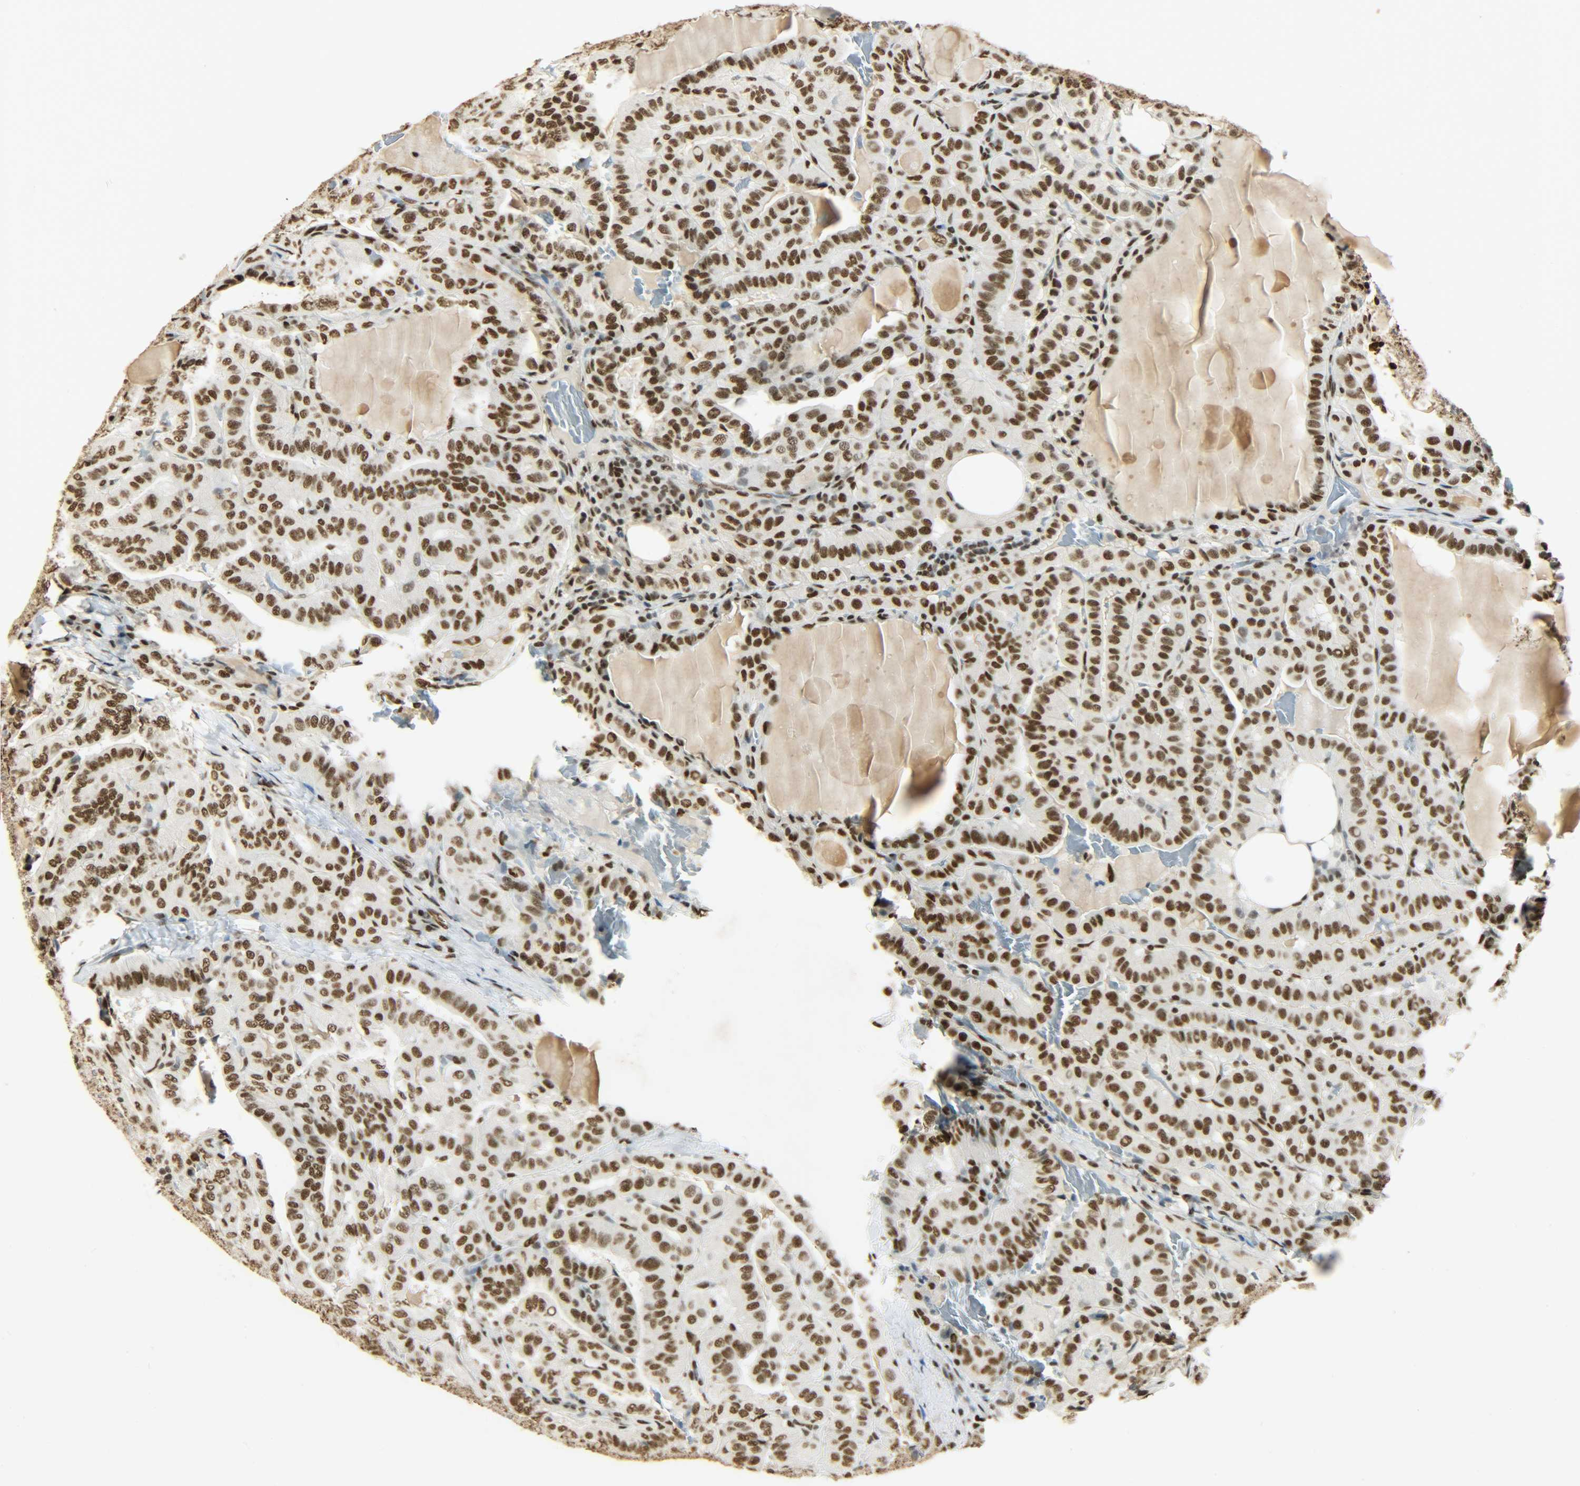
{"staining": {"intensity": "strong", "quantity": ">75%", "location": "nuclear"}, "tissue": "thyroid cancer", "cell_type": "Tumor cells", "image_type": "cancer", "snomed": [{"axis": "morphology", "description": "Papillary adenocarcinoma, NOS"}, {"axis": "topography", "description": "Thyroid gland"}], "caption": "IHC micrograph of human papillary adenocarcinoma (thyroid) stained for a protein (brown), which exhibits high levels of strong nuclear staining in approximately >75% of tumor cells.", "gene": "KHDRBS1", "patient": {"sex": "male", "age": 77}}